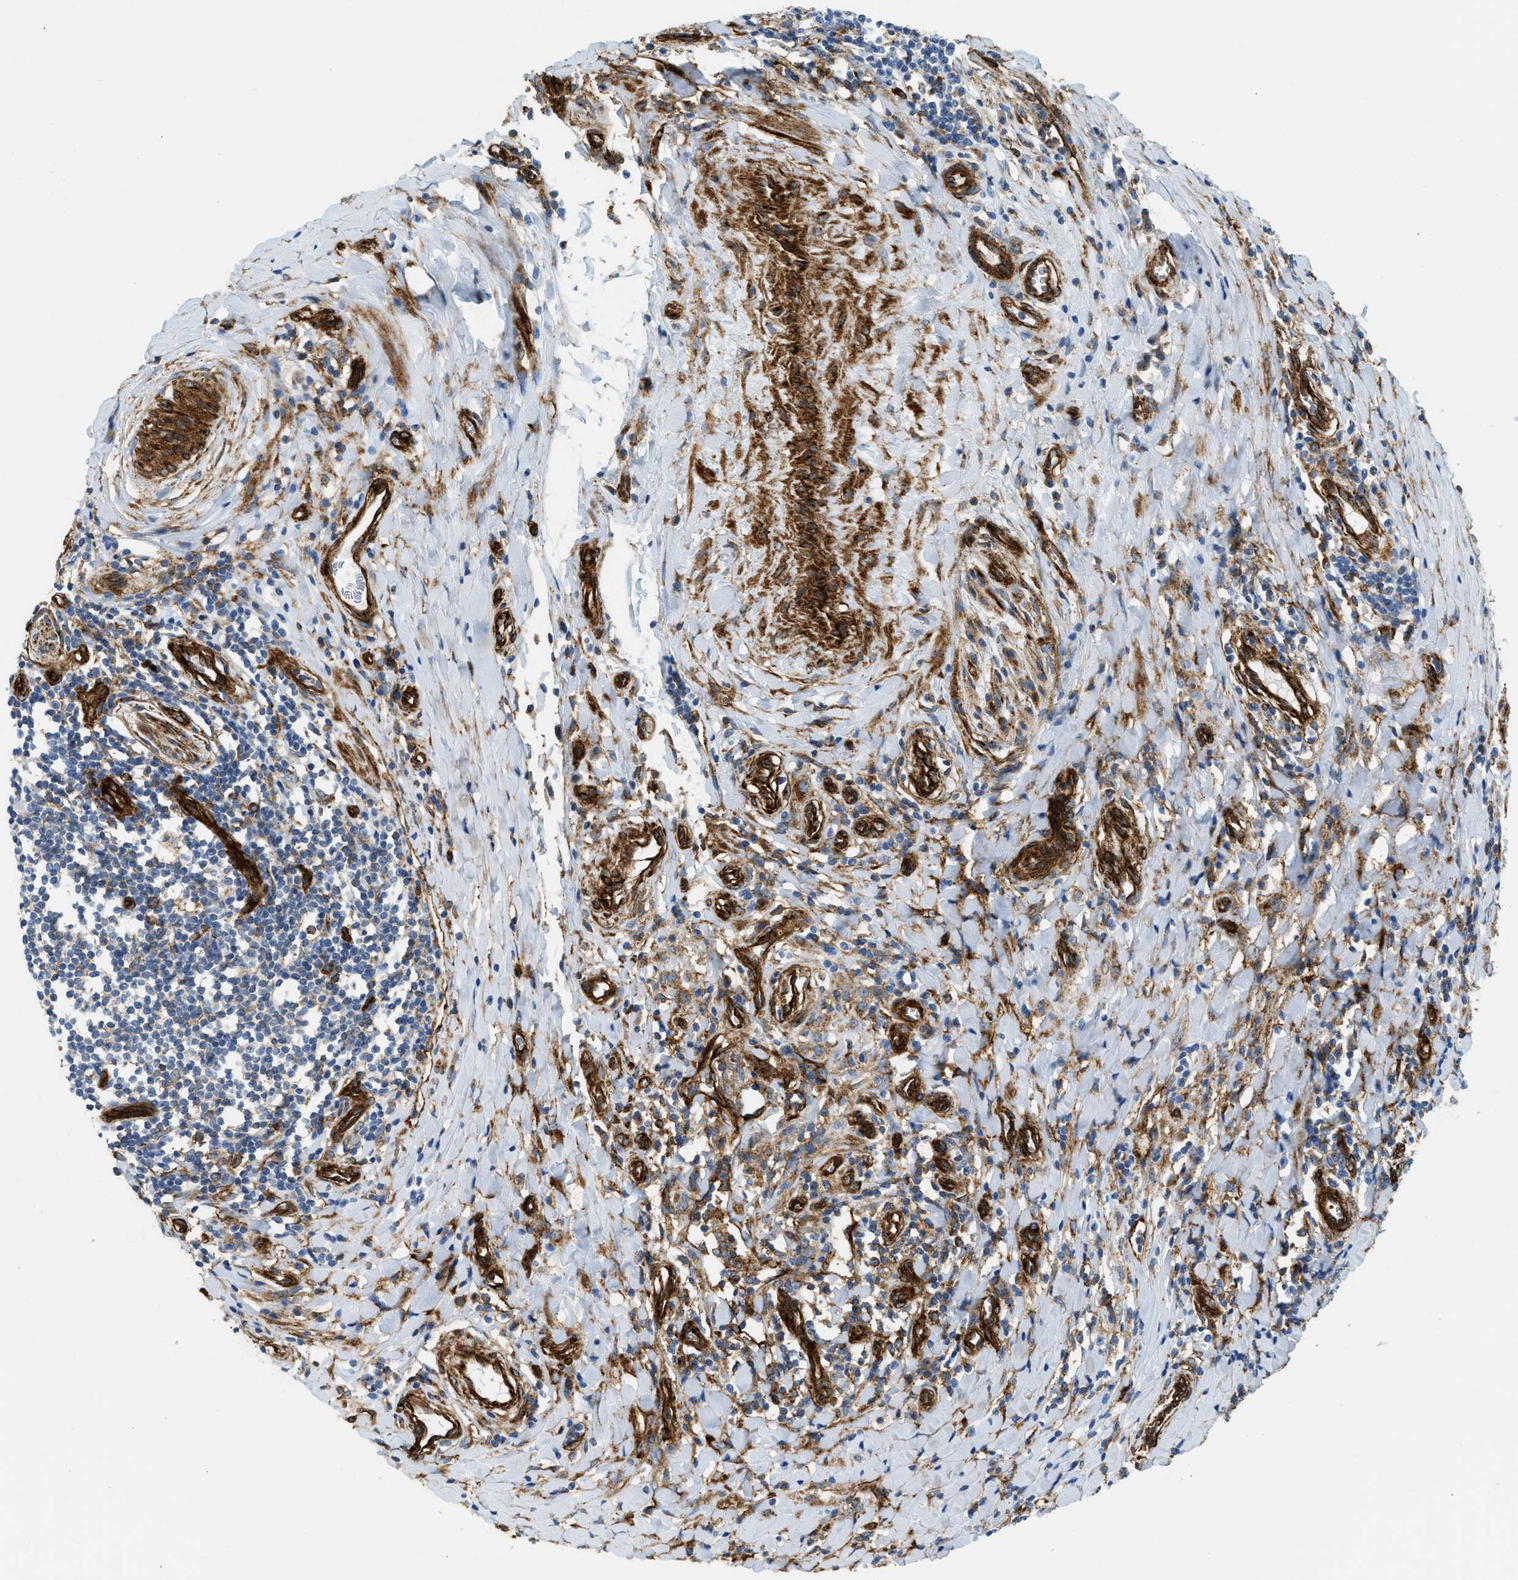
{"staining": {"intensity": "moderate", "quantity": "<25%", "location": "cytoplasmic/membranous"}, "tissue": "testis cancer", "cell_type": "Tumor cells", "image_type": "cancer", "snomed": [{"axis": "morphology", "description": "Seminoma, NOS"}, {"axis": "morphology", "description": "Carcinoma, Embryonal, NOS"}, {"axis": "topography", "description": "Testis"}], "caption": "Immunohistochemistry (IHC) histopathology image of neoplastic tissue: testis cancer (seminoma) stained using immunohistochemistry (IHC) shows low levels of moderate protein expression localized specifically in the cytoplasmic/membranous of tumor cells, appearing as a cytoplasmic/membranous brown color.", "gene": "HIP1", "patient": {"sex": "male", "age": 52}}